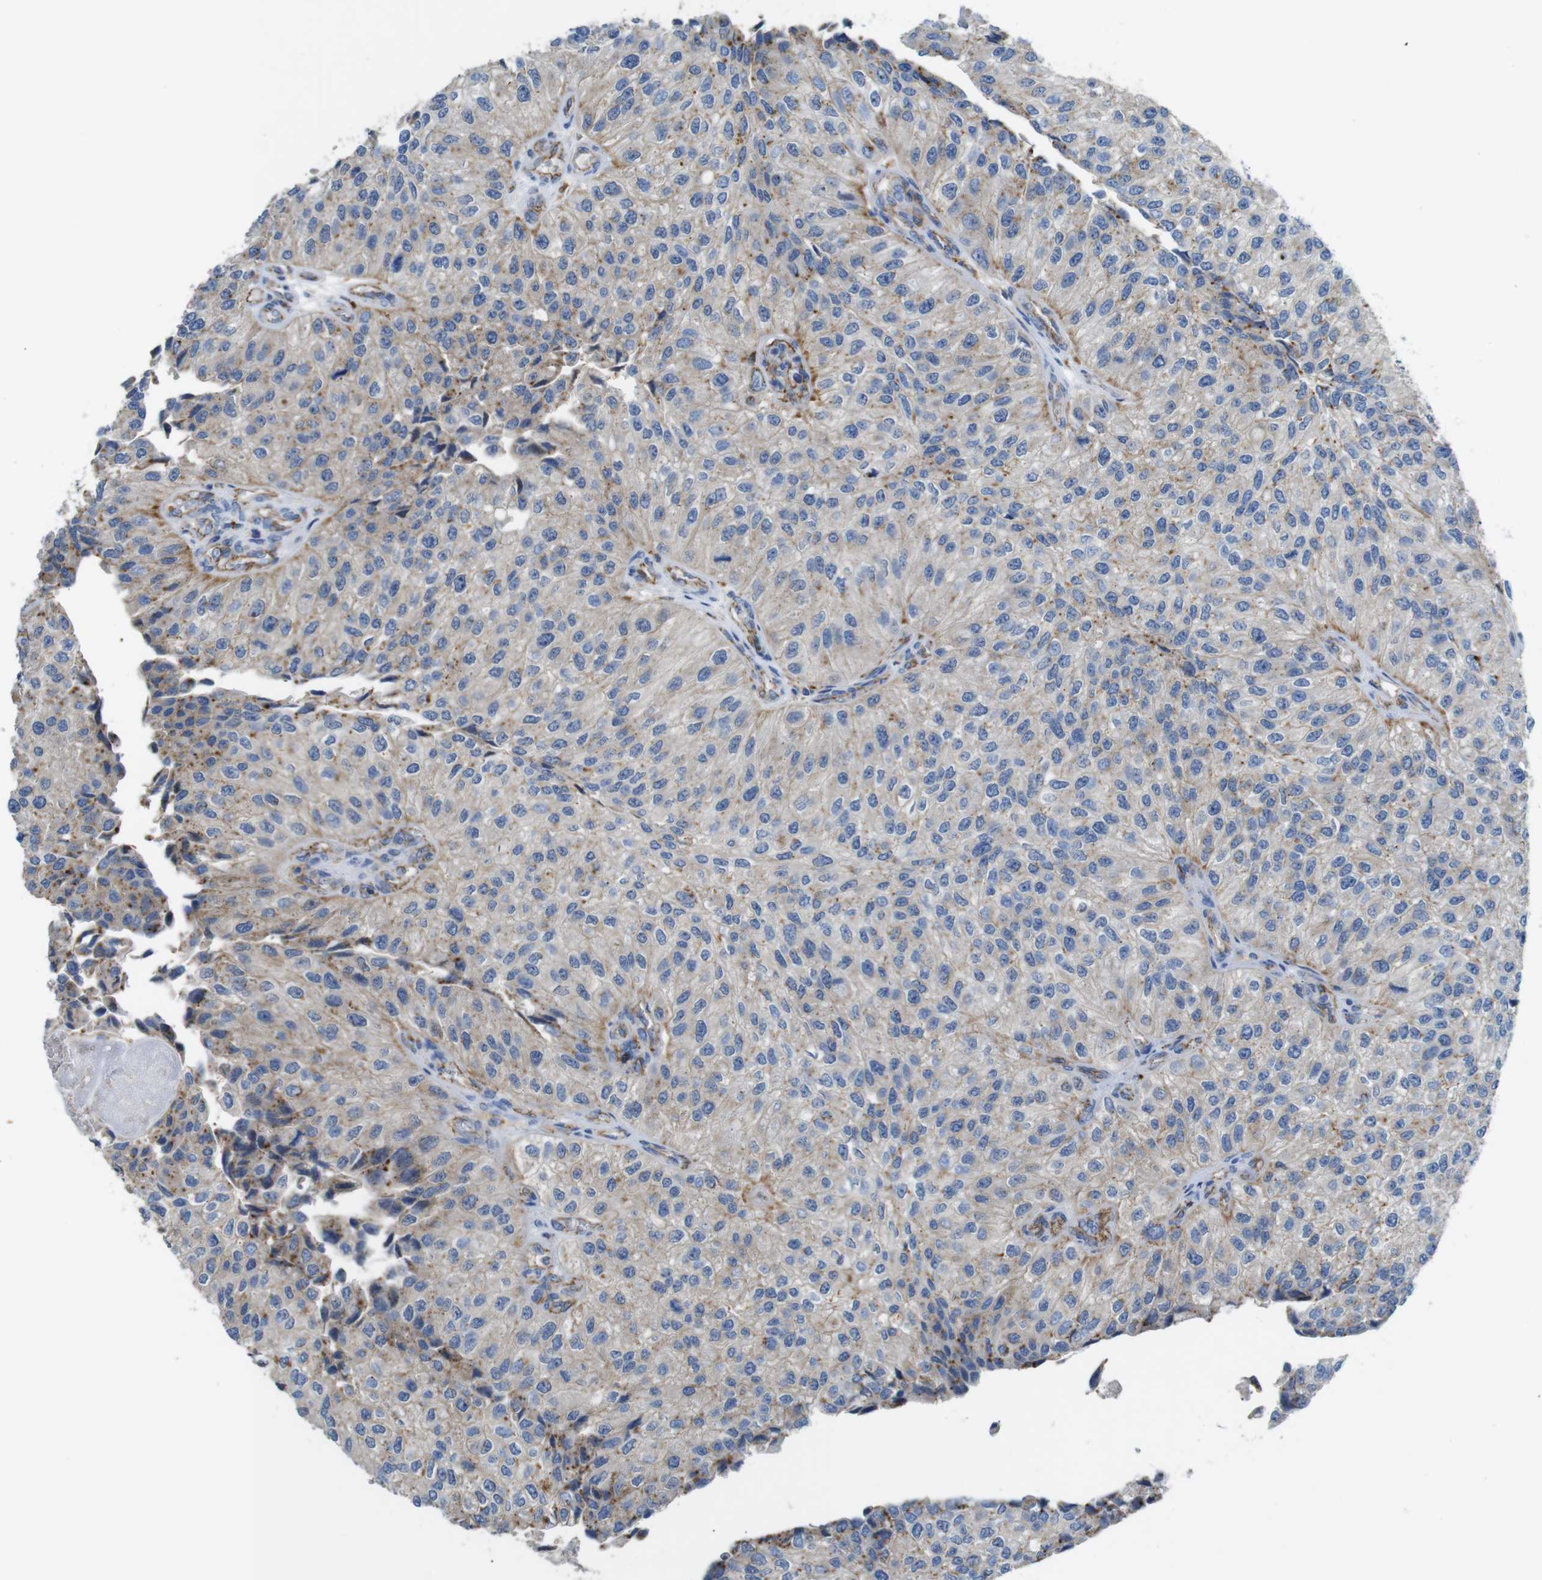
{"staining": {"intensity": "moderate", "quantity": "<25%", "location": "cytoplasmic/membranous"}, "tissue": "urothelial cancer", "cell_type": "Tumor cells", "image_type": "cancer", "snomed": [{"axis": "morphology", "description": "Urothelial carcinoma, High grade"}, {"axis": "topography", "description": "Kidney"}, {"axis": "topography", "description": "Urinary bladder"}], "caption": "Urothelial cancer stained with a protein marker displays moderate staining in tumor cells.", "gene": "NHLRC3", "patient": {"sex": "male", "age": 77}}